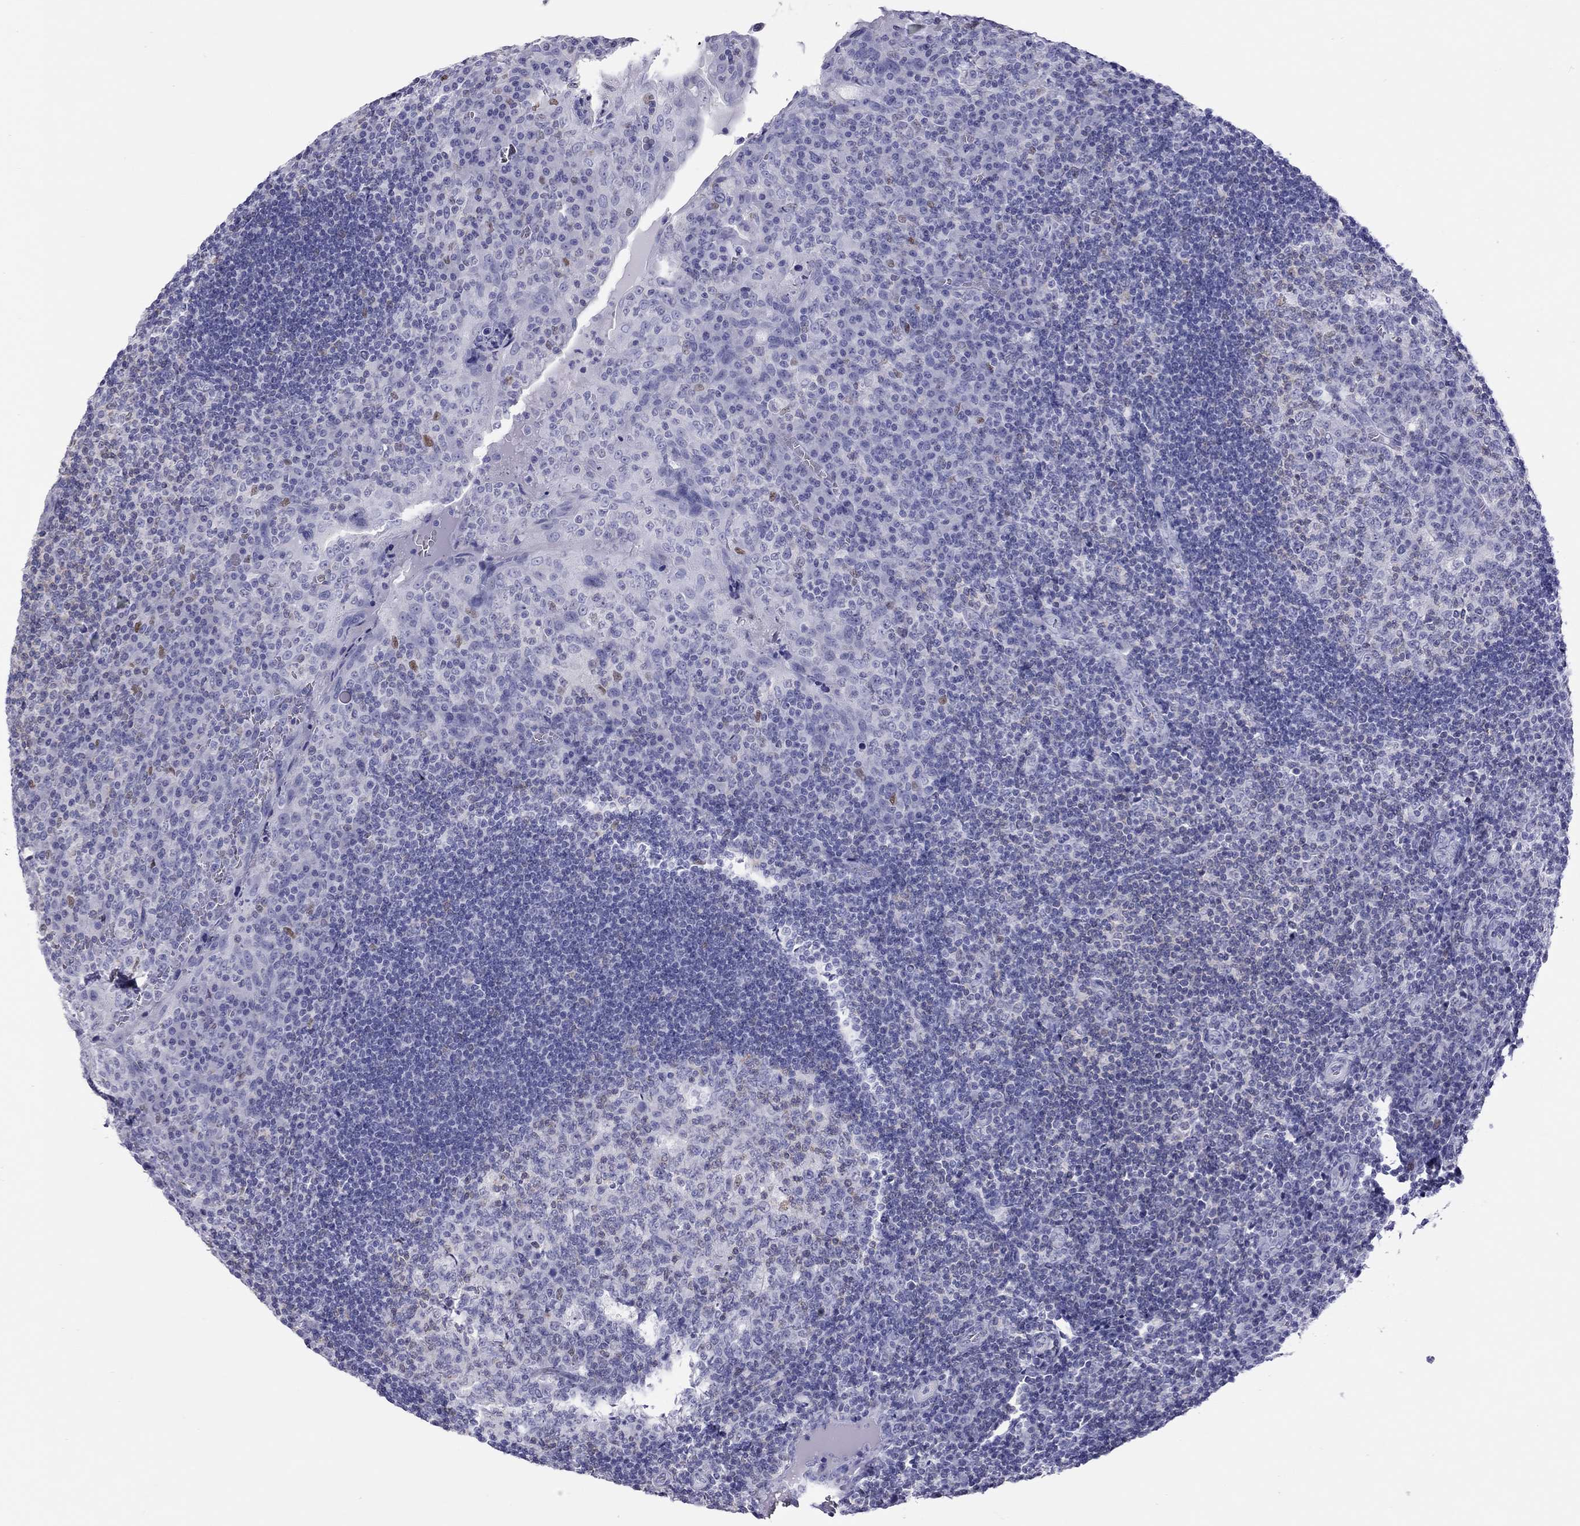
{"staining": {"intensity": "negative", "quantity": "none", "location": "none"}, "tissue": "tonsil", "cell_type": "Germinal center cells", "image_type": "normal", "snomed": [{"axis": "morphology", "description": "Normal tissue, NOS"}, {"axis": "topography", "description": "Tonsil"}], "caption": "An IHC image of normal tonsil is shown. There is no staining in germinal center cells of tonsil. (Brightfield microscopy of DAB (3,3'-diaminobenzidine) immunohistochemistry at high magnification).", "gene": "STAG3", "patient": {"sex": "male", "age": 17}}